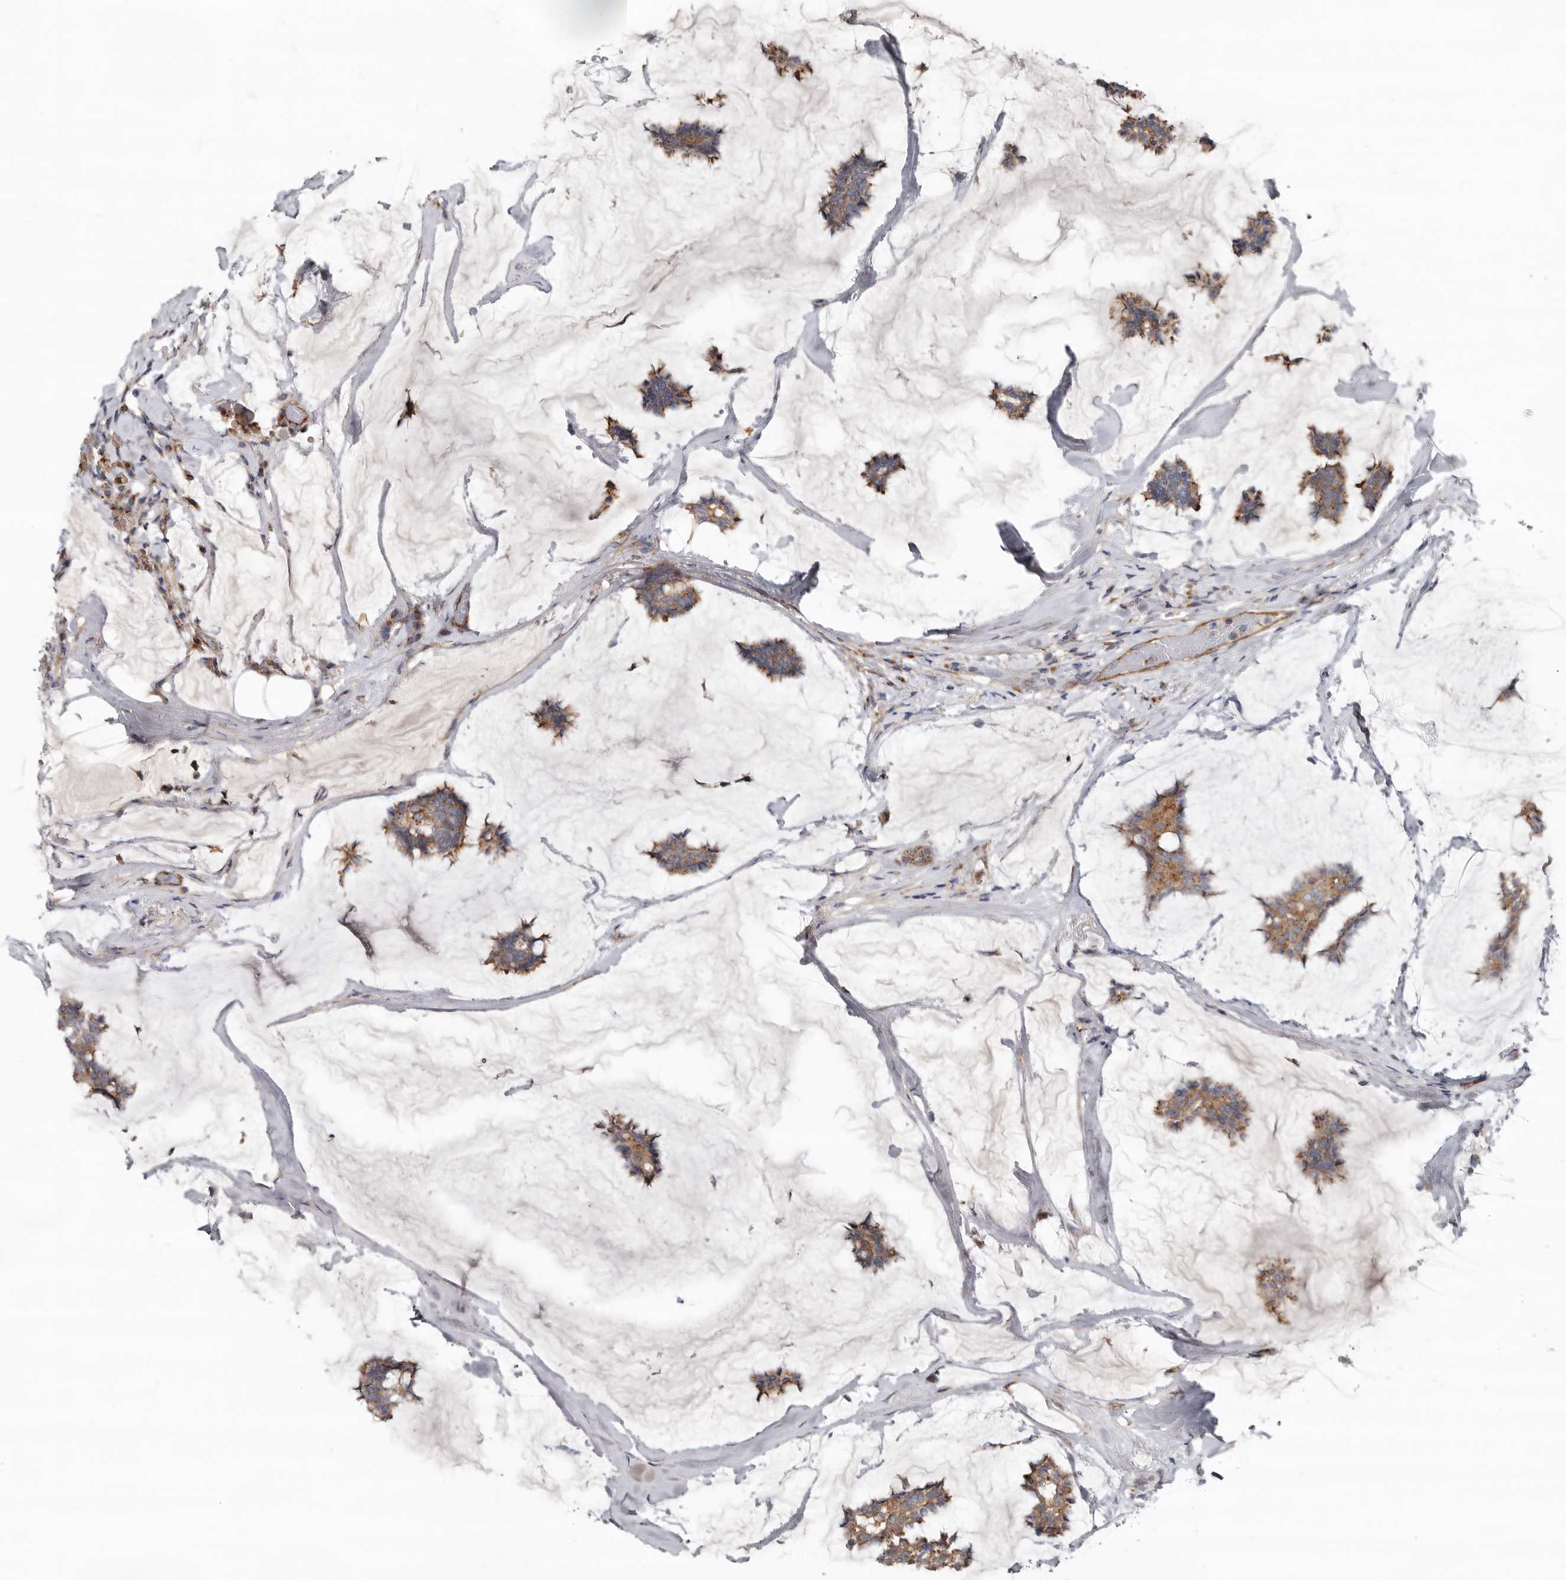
{"staining": {"intensity": "moderate", "quantity": ">75%", "location": "cytoplasmic/membranous"}, "tissue": "breast cancer", "cell_type": "Tumor cells", "image_type": "cancer", "snomed": [{"axis": "morphology", "description": "Duct carcinoma"}, {"axis": "topography", "description": "Breast"}], "caption": "A brown stain shows moderate cytoplasmic/membranous positivity of a protein in breast cancer (infiltrating ductal carcinoma) tumor cells.", "gene": "LUZP1", "patient": {"sex": "female", "age": 93}}